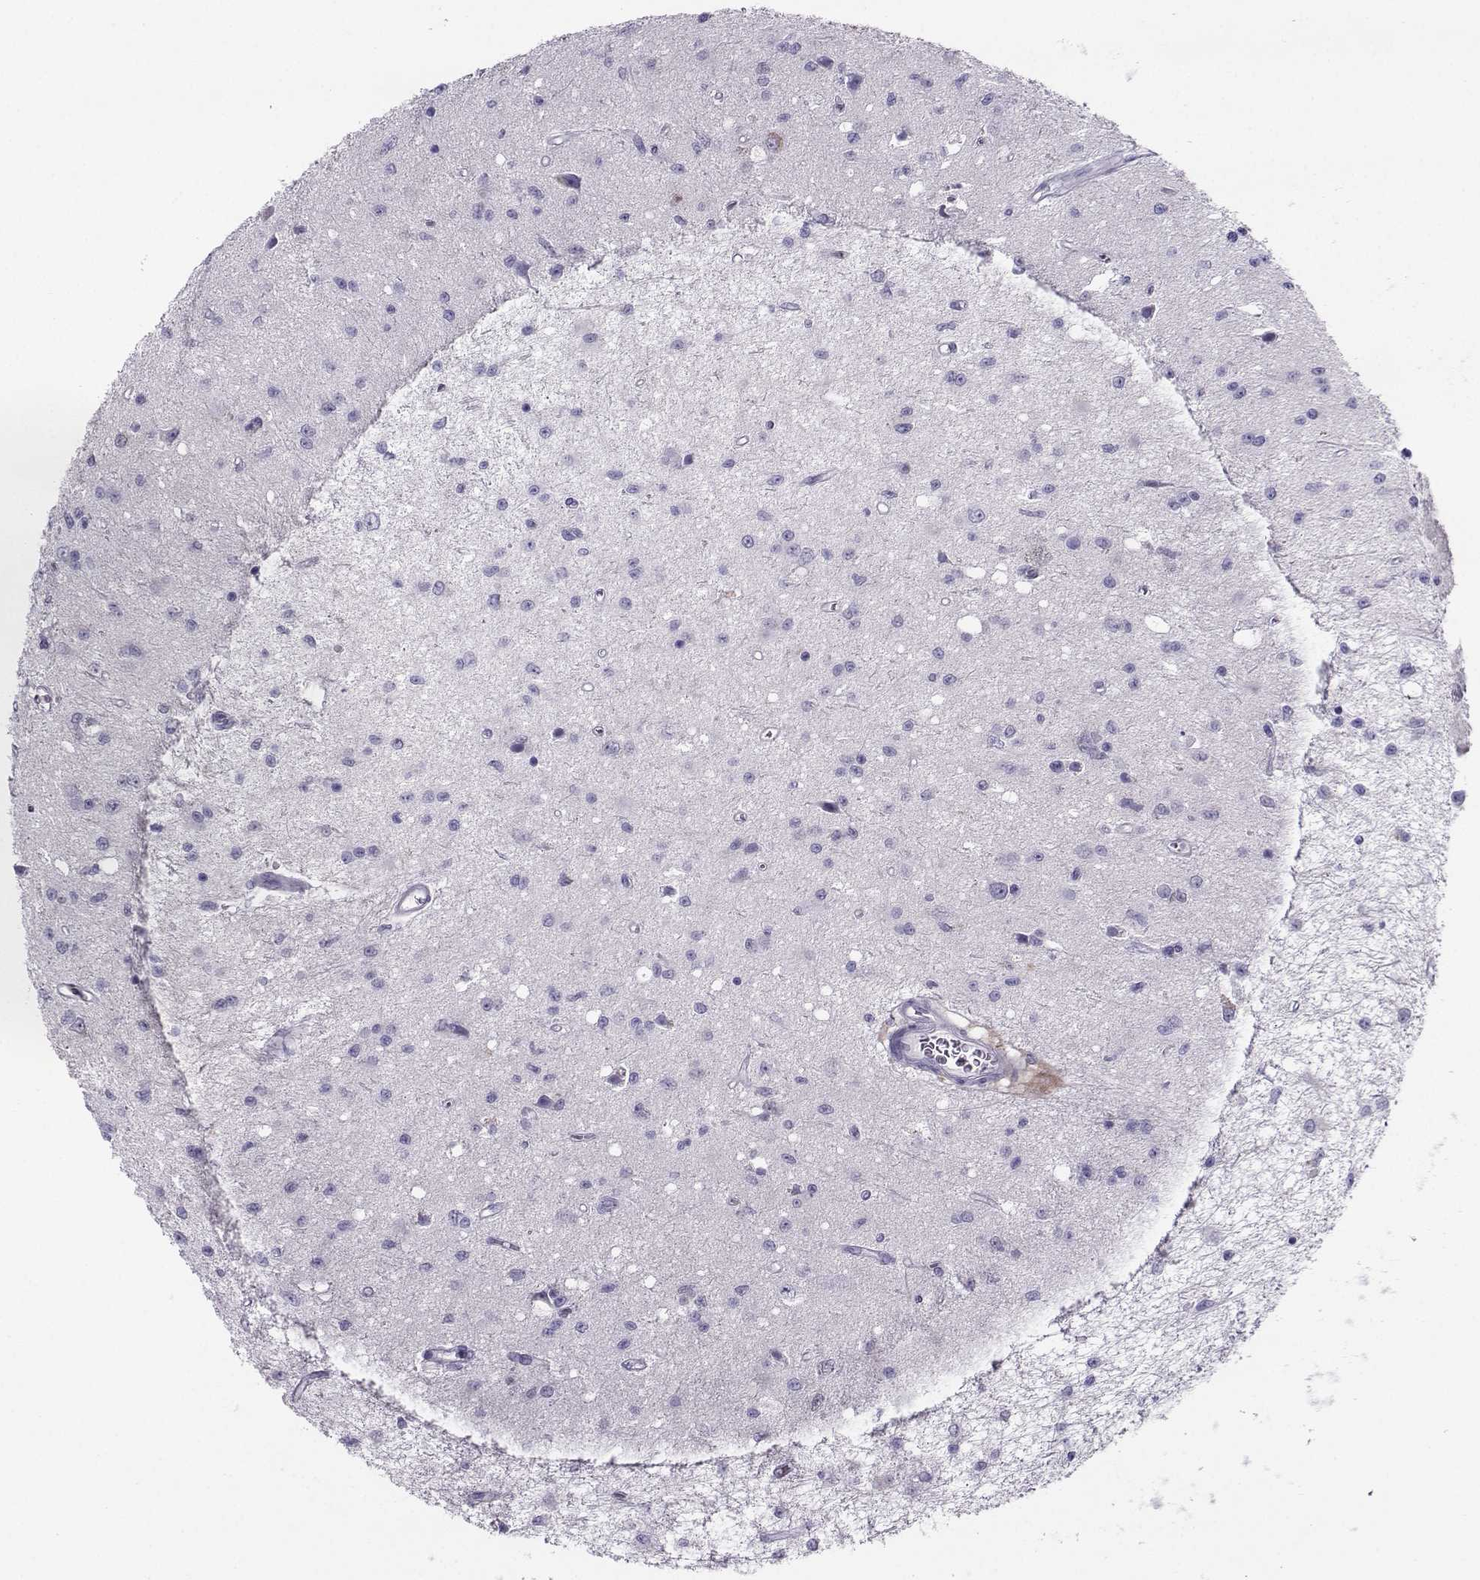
{"staining": {"intensity": "negative", "quantity": "none", "location": "none"}, "tissue": "glioma", "cell_type": "Tumor cells", "image_type": "cancer", "snomed": [{"axis": "morphology", "description": "Glioma, malignant, Low grade"}, {"axis": "topography", "description": "Brain"}], "caption": "Photomicrograph shows no protein expression in tumor cells of malignant glioma (low-grade) tissue.", "gene": "PGK1", "patient": {"sex": "female", "age": 45}}